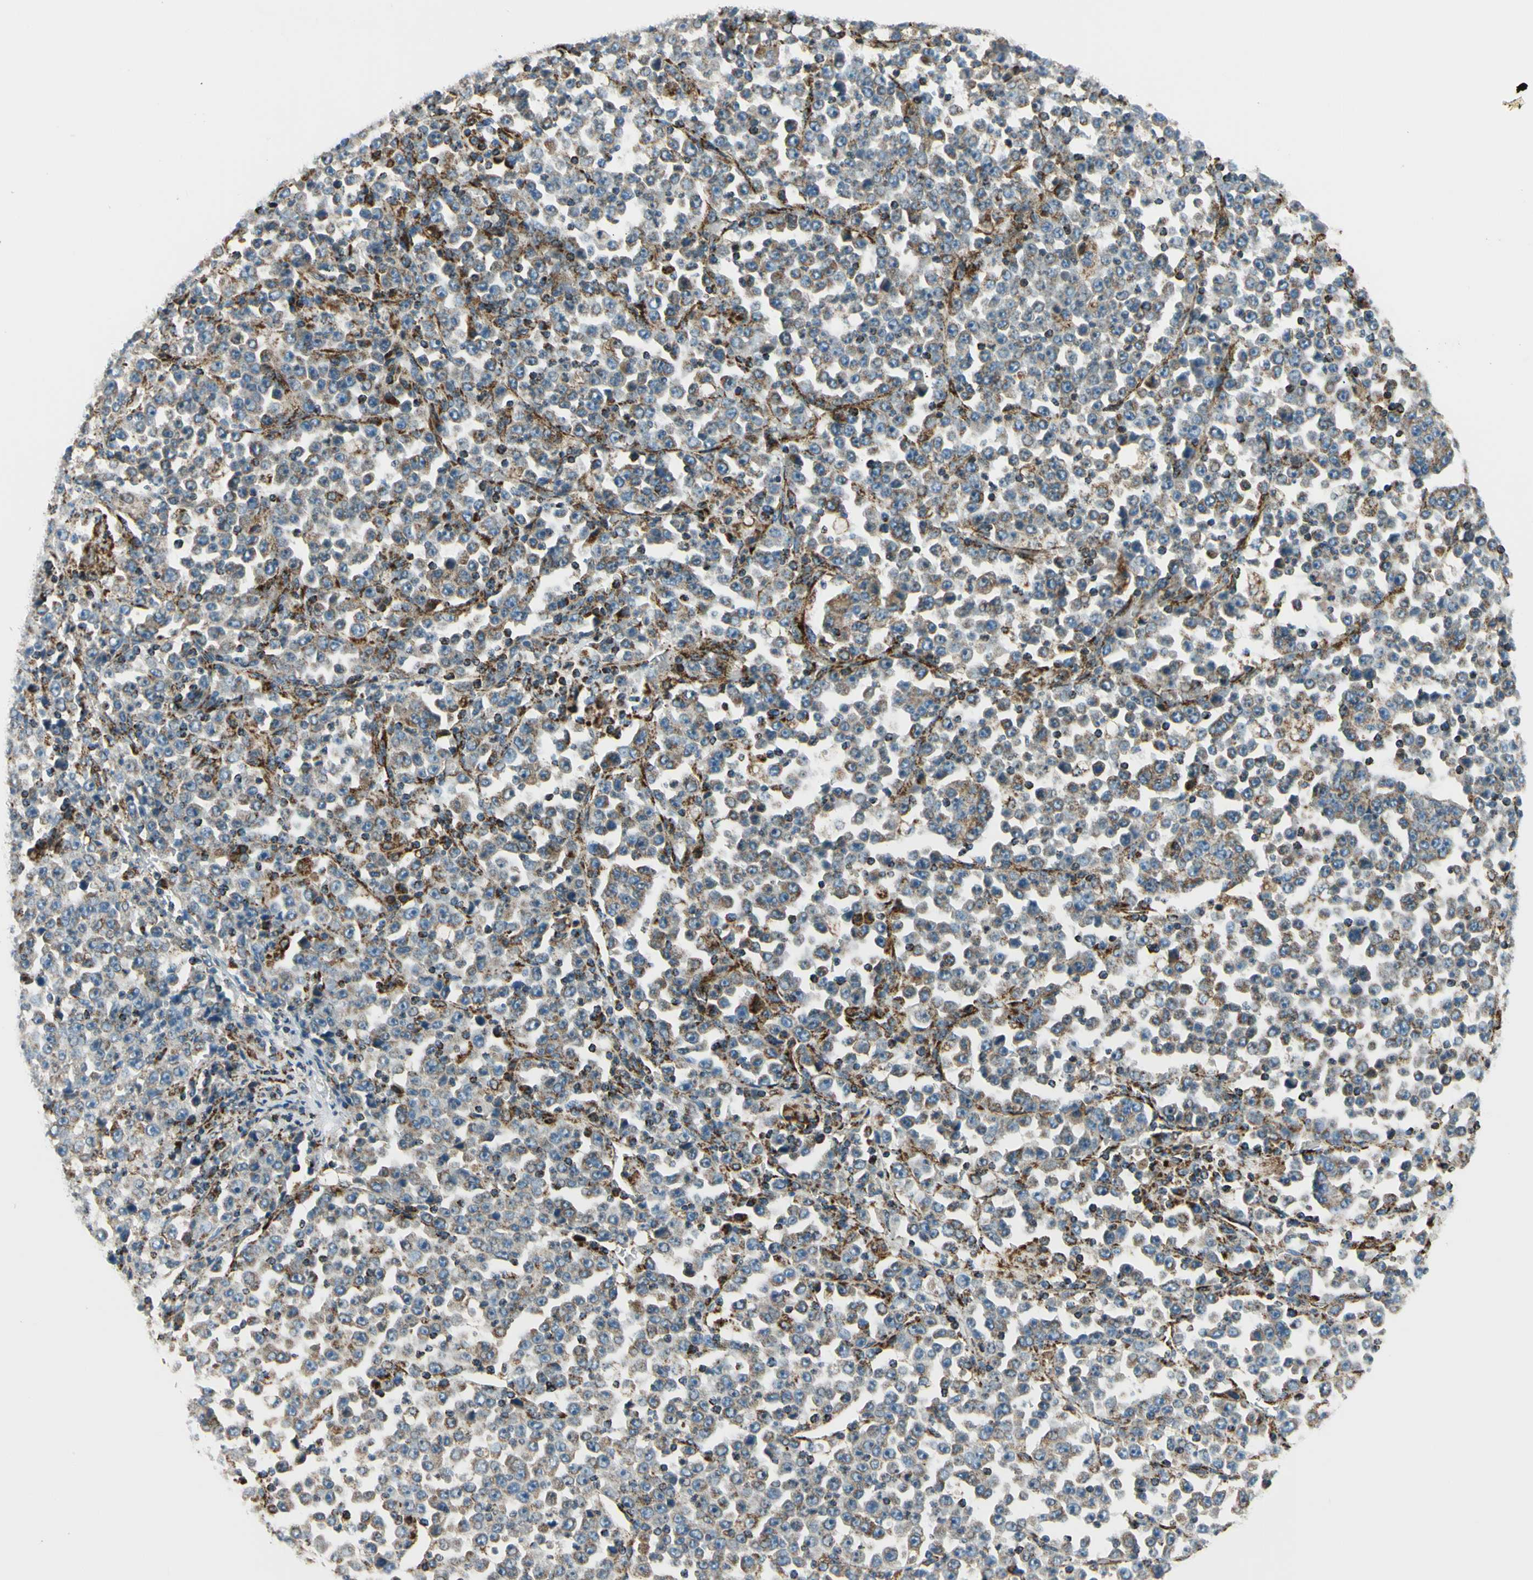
{"staining": {"intensity": "weak", "quantity": ">75%", "location": "cytoplasmic/membranous"}, "tissue": "stomach cancer", "cell_type": "Tumor cells", "image_type": "cancer", "snomed": [{"axis": "morphology", "description": "Normal tissue, NOS"}, {"axis": "morphology", "description": "Adenocarcinoma, NOS"}, {"axis": "topography", "description": "Stomach, upper"}, {"axis": "topography", "description": "Stomach"}], "caption": "Immunohistochemistry (IHC) image of human stomach cancer stained for a protein (brown), which exhibits low levels of weak cytoplasmic/membranous staining in approximately >75% of tumor cells.", "gene": "MAVS", "patient": {"sex": "male", "age": 59}}